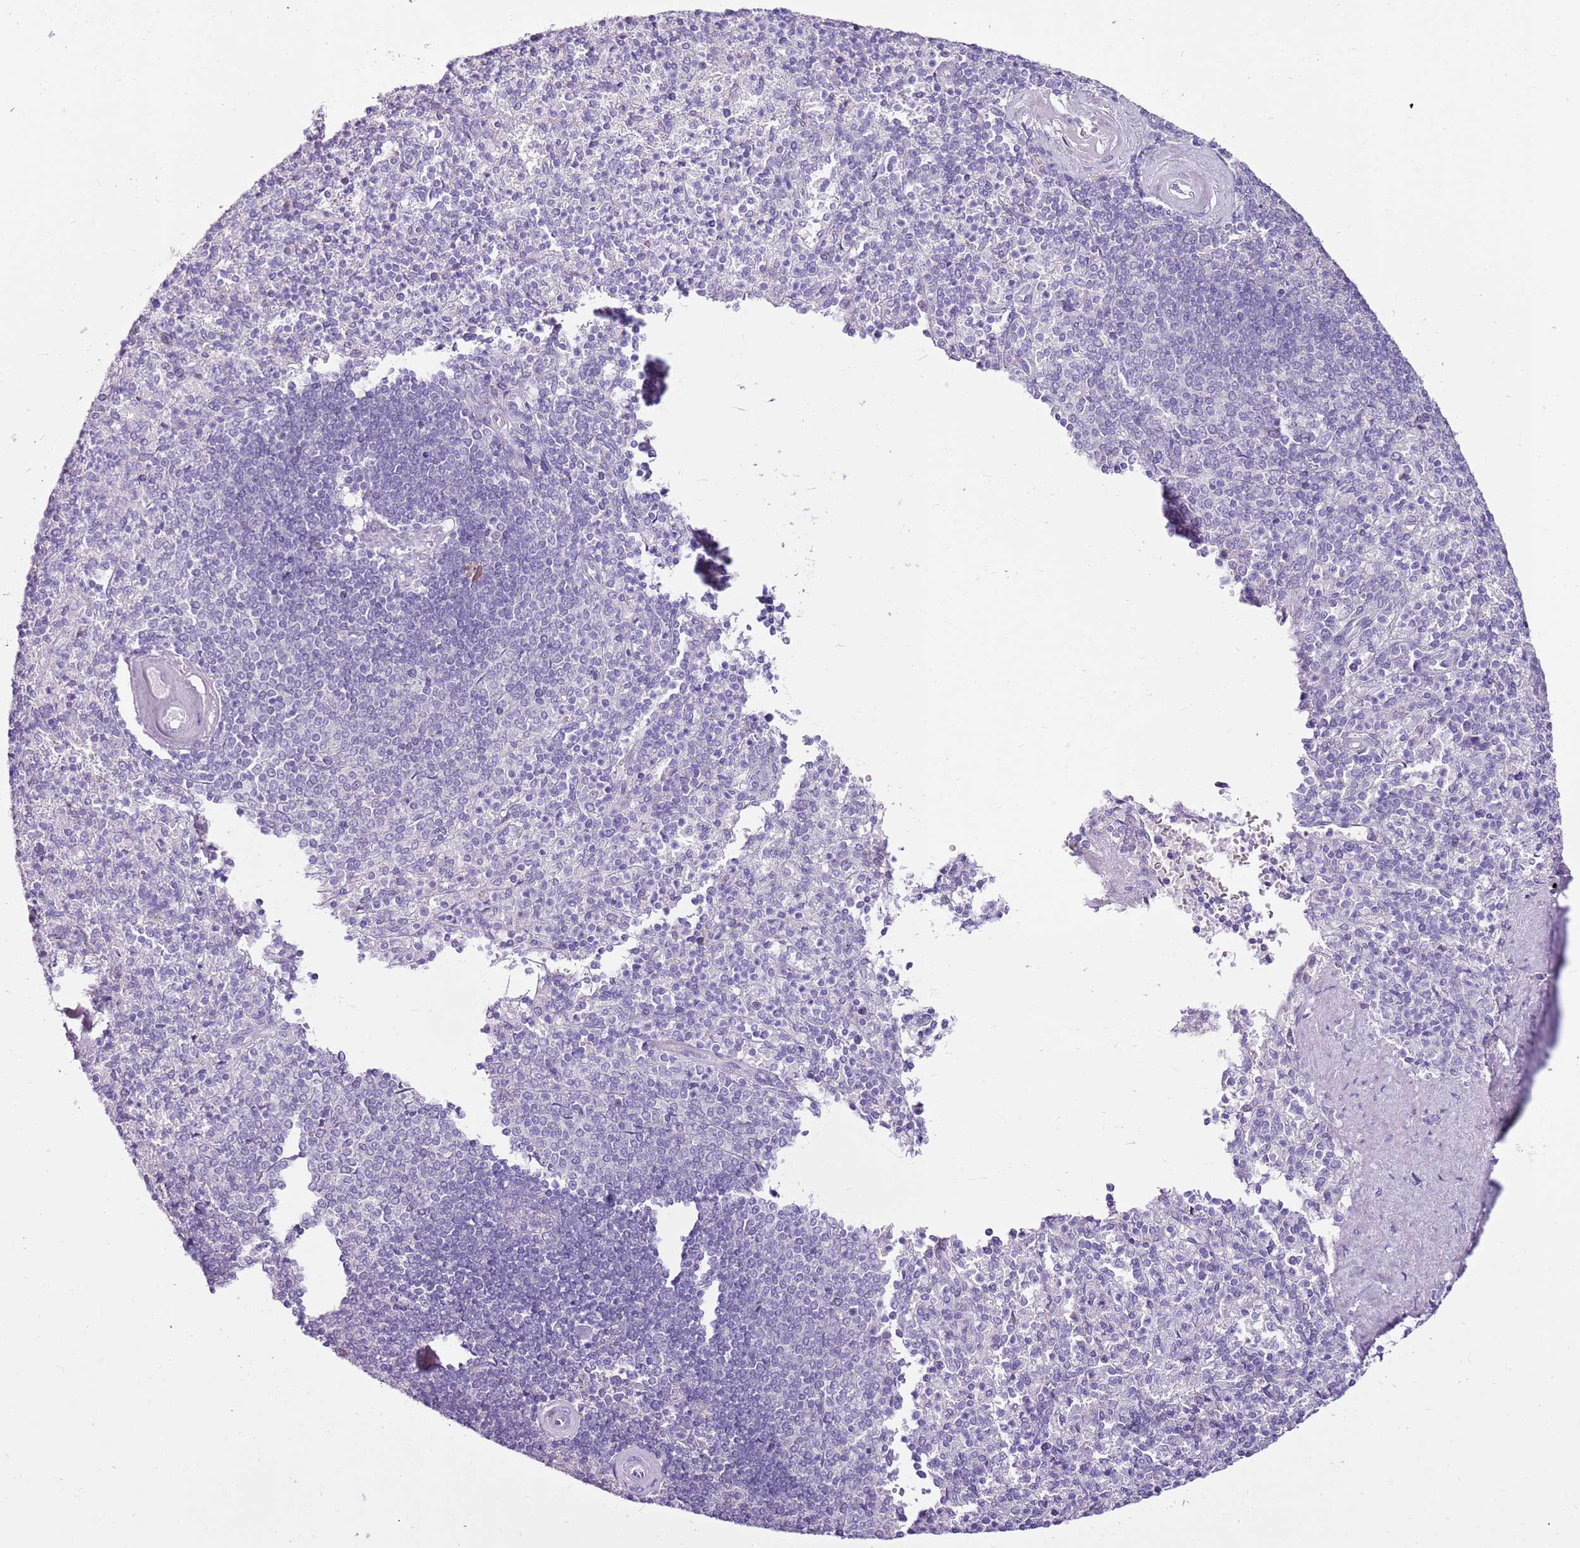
{"staining": {"intensity": "negative", "quantity": "none", "location": "none"}, "tissue": "spleen", "cell_type": "Cells in red pulp", "image_type": "normal", "snomed": [{"axis": "morphology", "description": "Normal tissue, NOS"}, {"axis": "topography", "description": "Spleen"}], "caption": "This is an immunohistochemistry micrograph of benign human spleen. There is no staining in cells in red pulp.", "gene": "SLC38A5", "patient": {"sex": "male", "age": 82}}